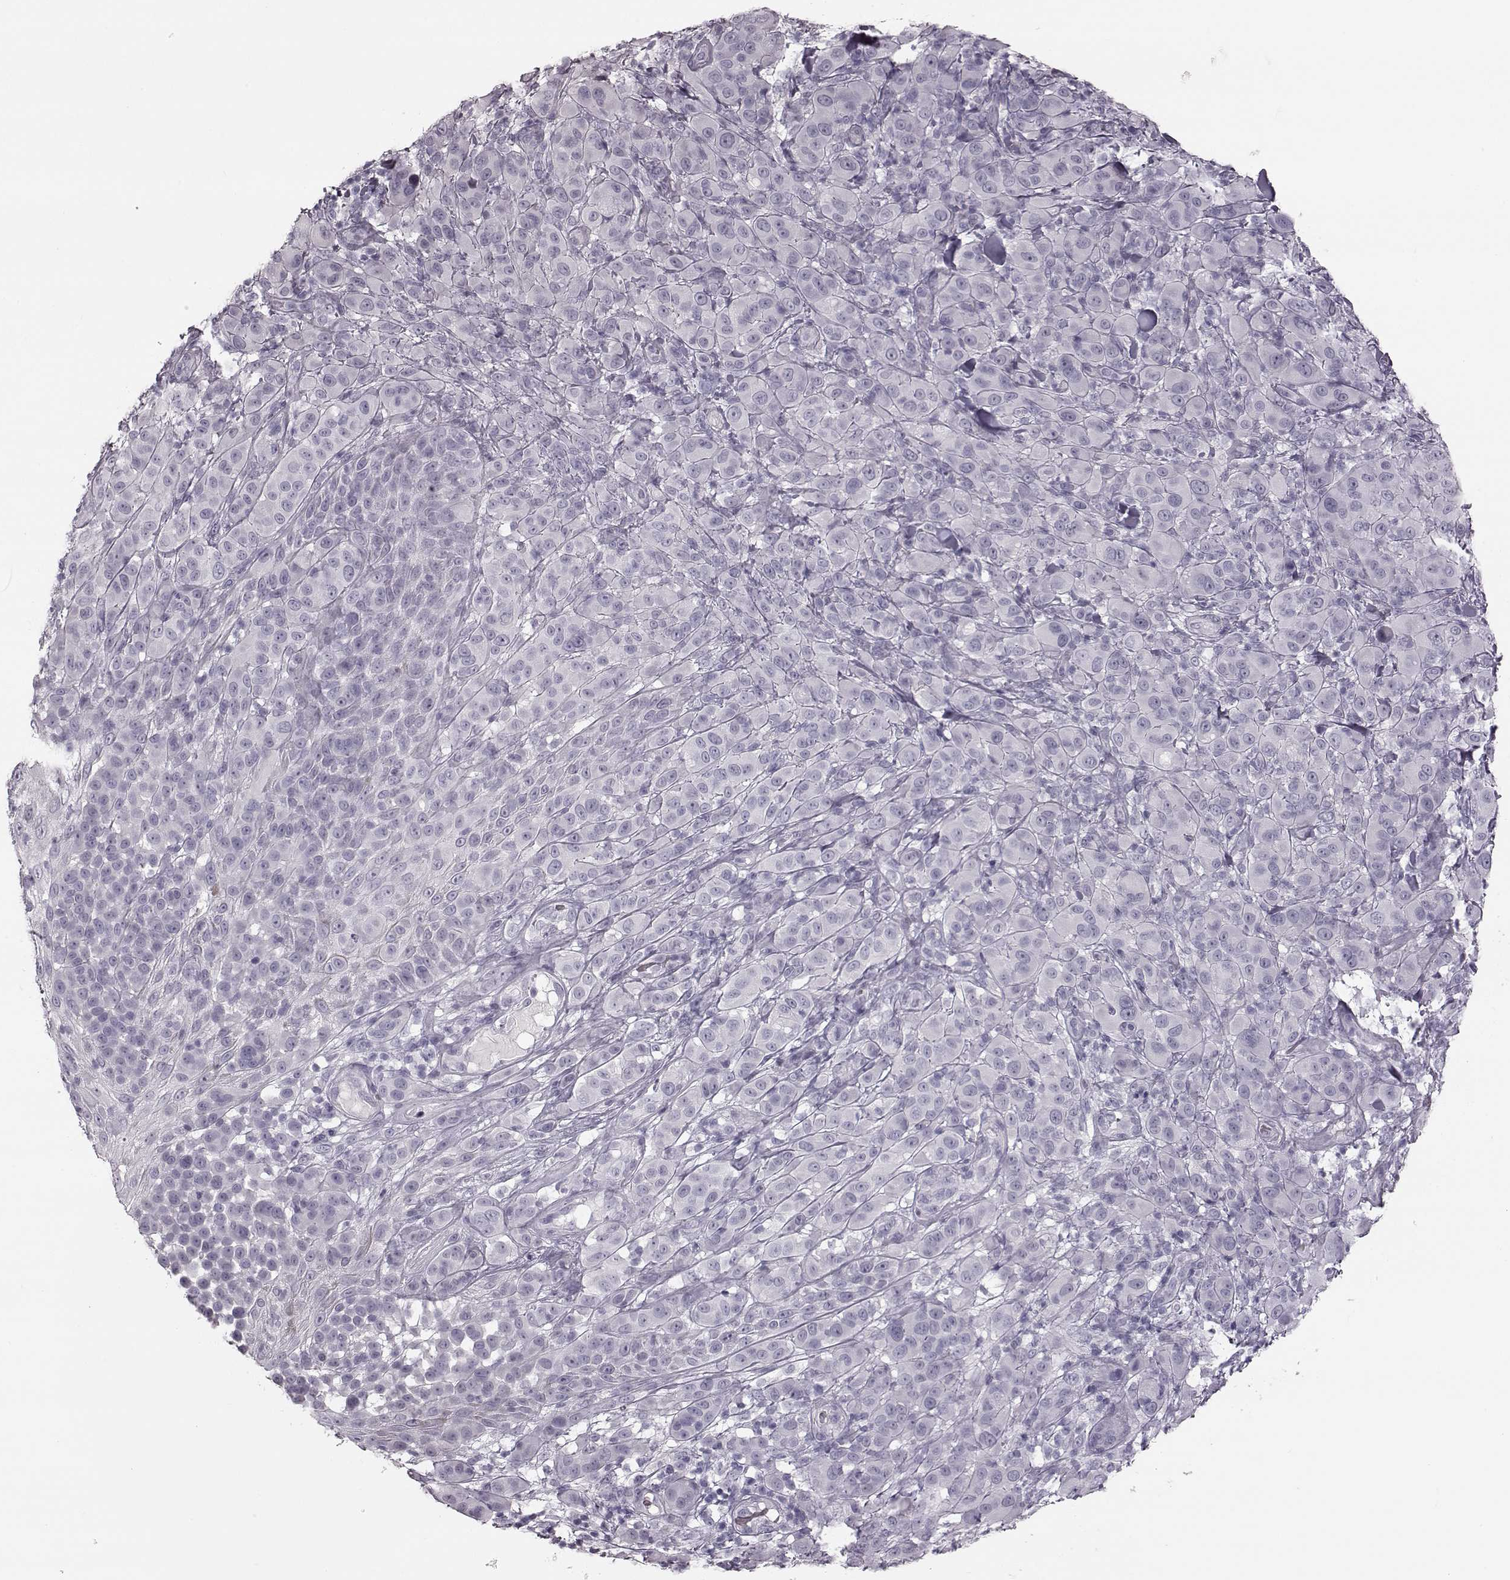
{"staining": {"intensity": "negative", "quantity": "none", "location": "none"}, "tissue": "melanoma", "cell_type": "Tumor cells", "image_type": "cancer", "snomed": [{"axis": "morphology", "description": "Malignant melanoma, NOS"}, {"axis": "topography", "description": "Skin"}], "caption": "The micrograph shows no significant staining in tumor cells of malignant melanoma.", "gene": "ZNF433", "patient": {"sex": "female", "age": 87}}